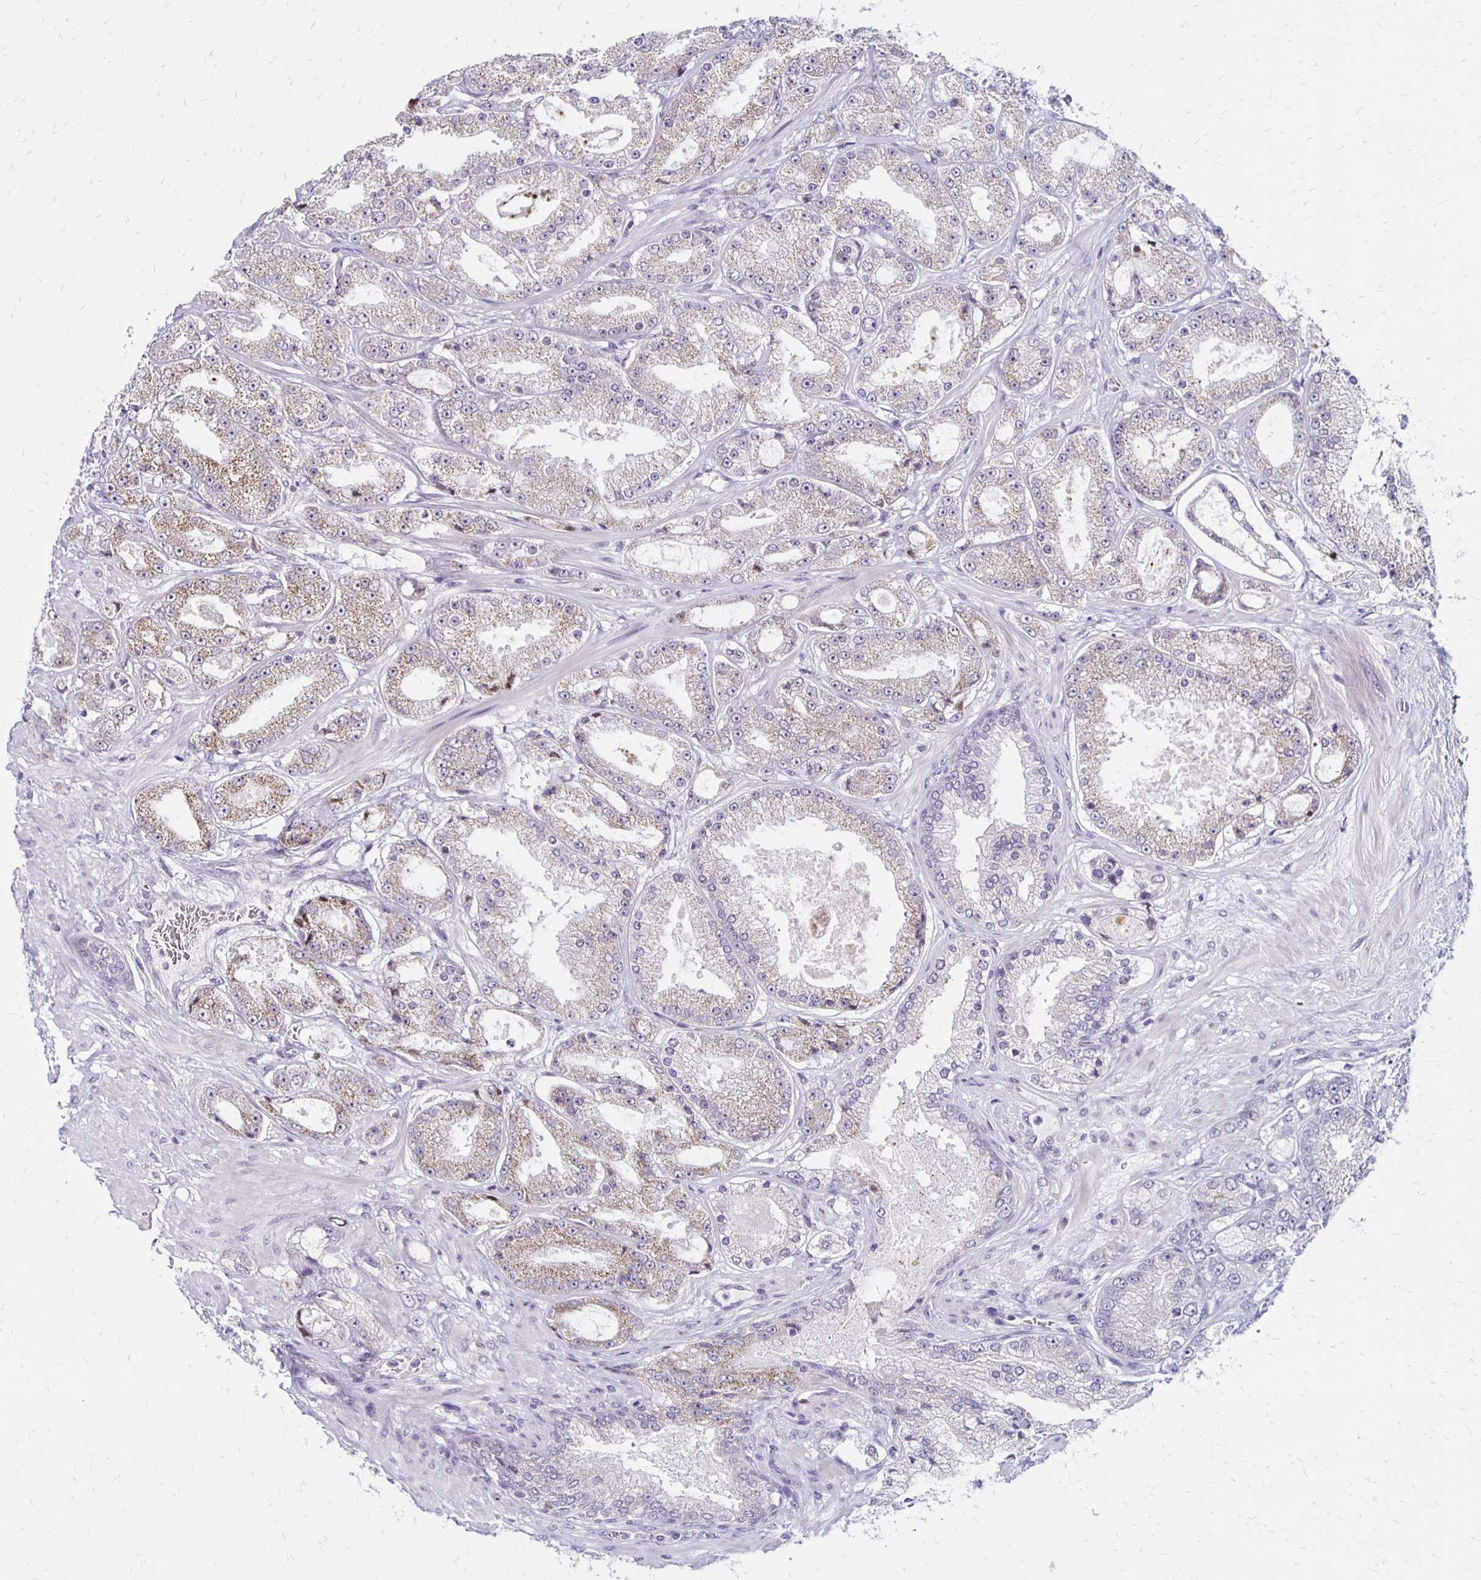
{"staining": {"intensity": "weak", "quantity": "25%-75%", "location": "cytoplasmic/membranous"}, "tissue": "prostate cancer", "cell_type": "Tumor cells", "image_type": "cancer", "snomed": [{"axis": "morphology", "description": "Normal tissue, NOS"}, {"axis": "morphology", "description": "Adenocarcinoma, High grade"}, {"axis": "topography", "description": "Prostate"}, {"axis": "topography", "description": "Peripheral nerve tissue"}], "caption": "About 25%-75% of tumor cells in prostate cancer (adenocarcinoma (high-grade)) demonstrate weak cytoplasmic/membranous protein staining as visualized by brown immunohistochemical staining.", "gene": "DAGLA", "patient": {"sex": "male", "age": 68}}